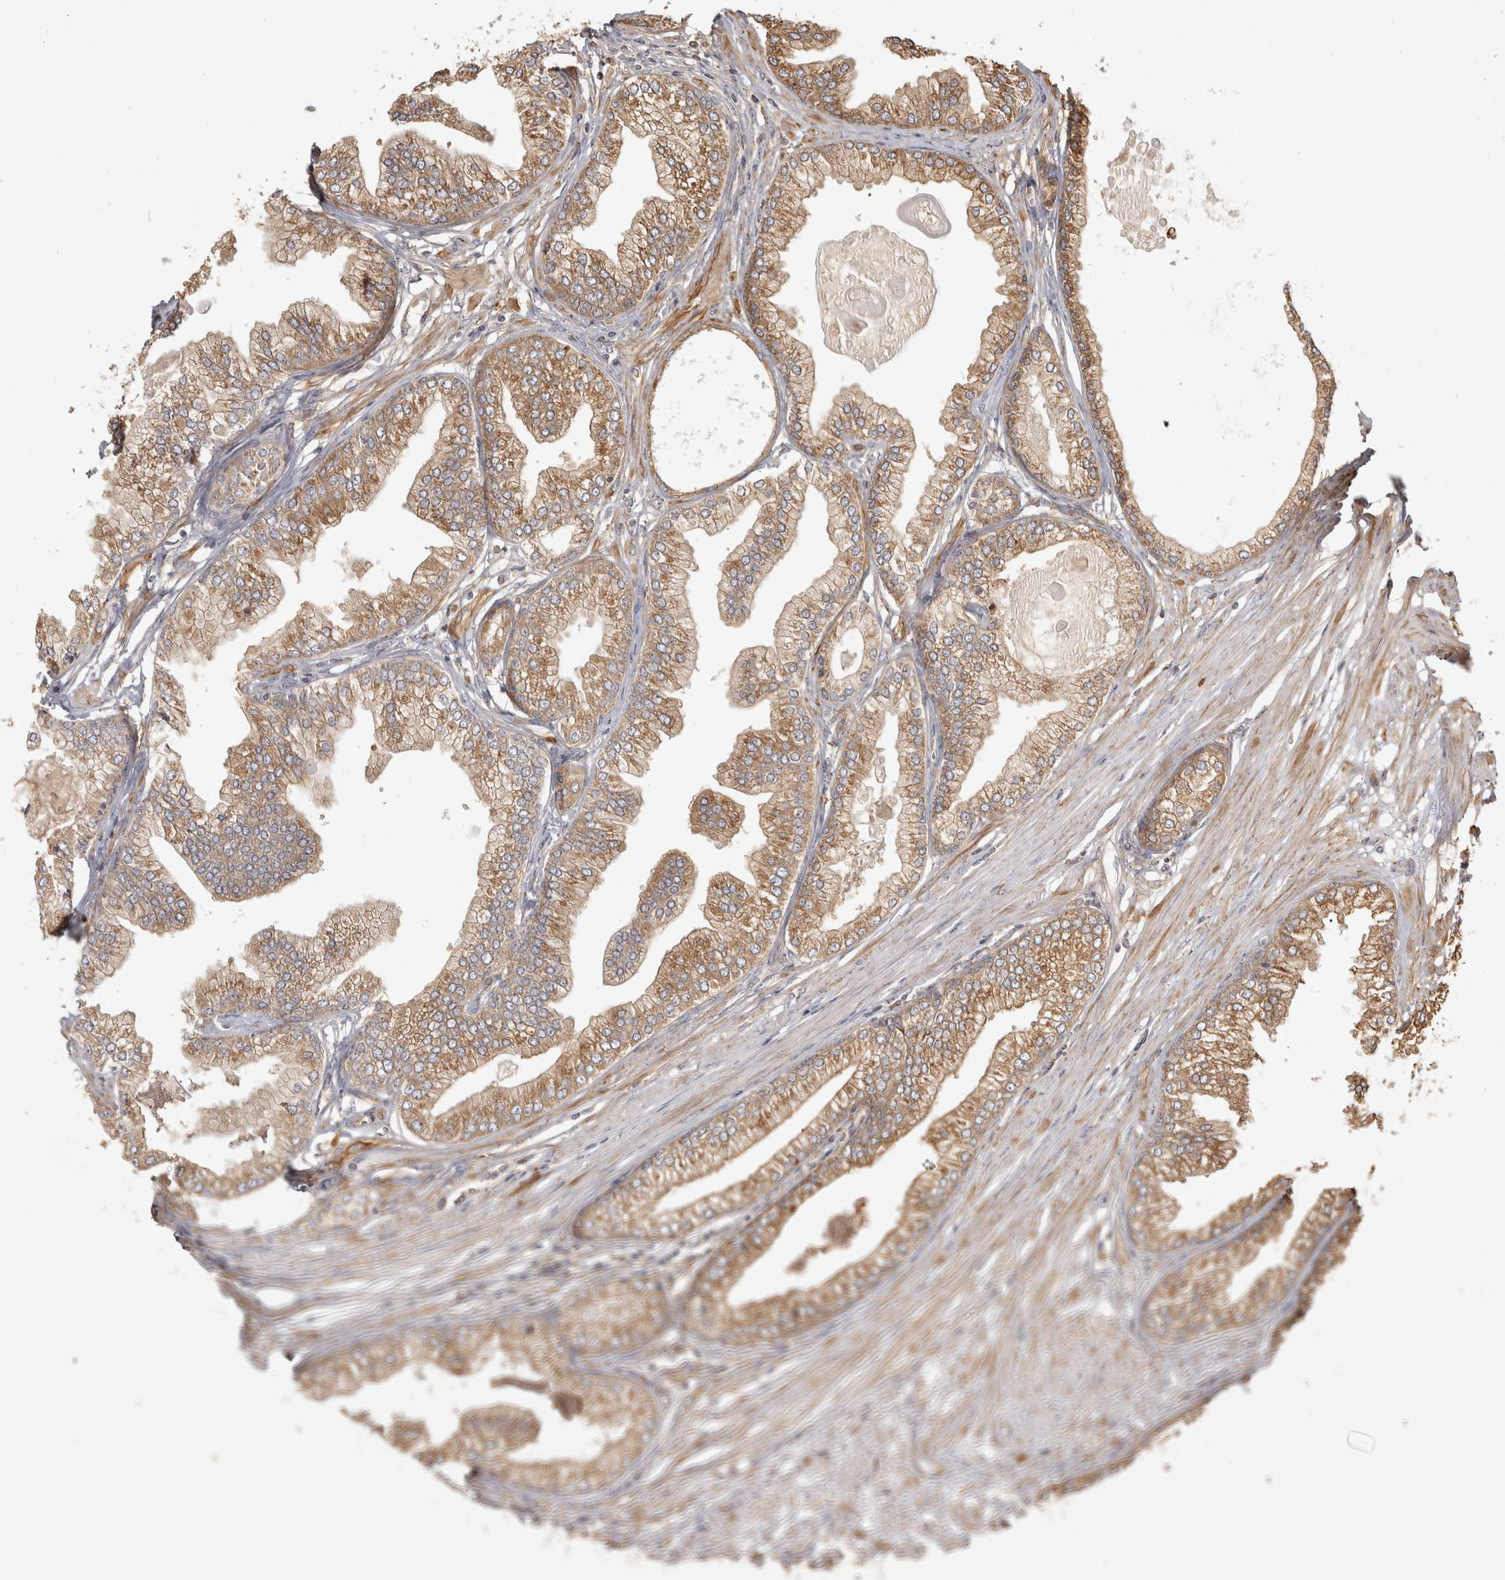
{"staining": {"intensity": "moderate", "quantity": ">75%", "location": "cytoplasmic/membranous"}, "tissue": "prostate cancer", "cell_type": "Tumor cells", "image_type": "cancer", "snomed": [{"axis": "morphology", "description": "Adenocarcinoma, Low grade"}, {"axis": "topography", "description": "Prostate"}], "caption": "A high-resolution micrograph shows immunohistochemistry staining of prostate cancer, which exhibits moderate cytoplasmic/membranous positivity in approximately >75% of tumor cells.", "gene": "CAMSAP2", "patient": {"sex": "male", "age": 52}}